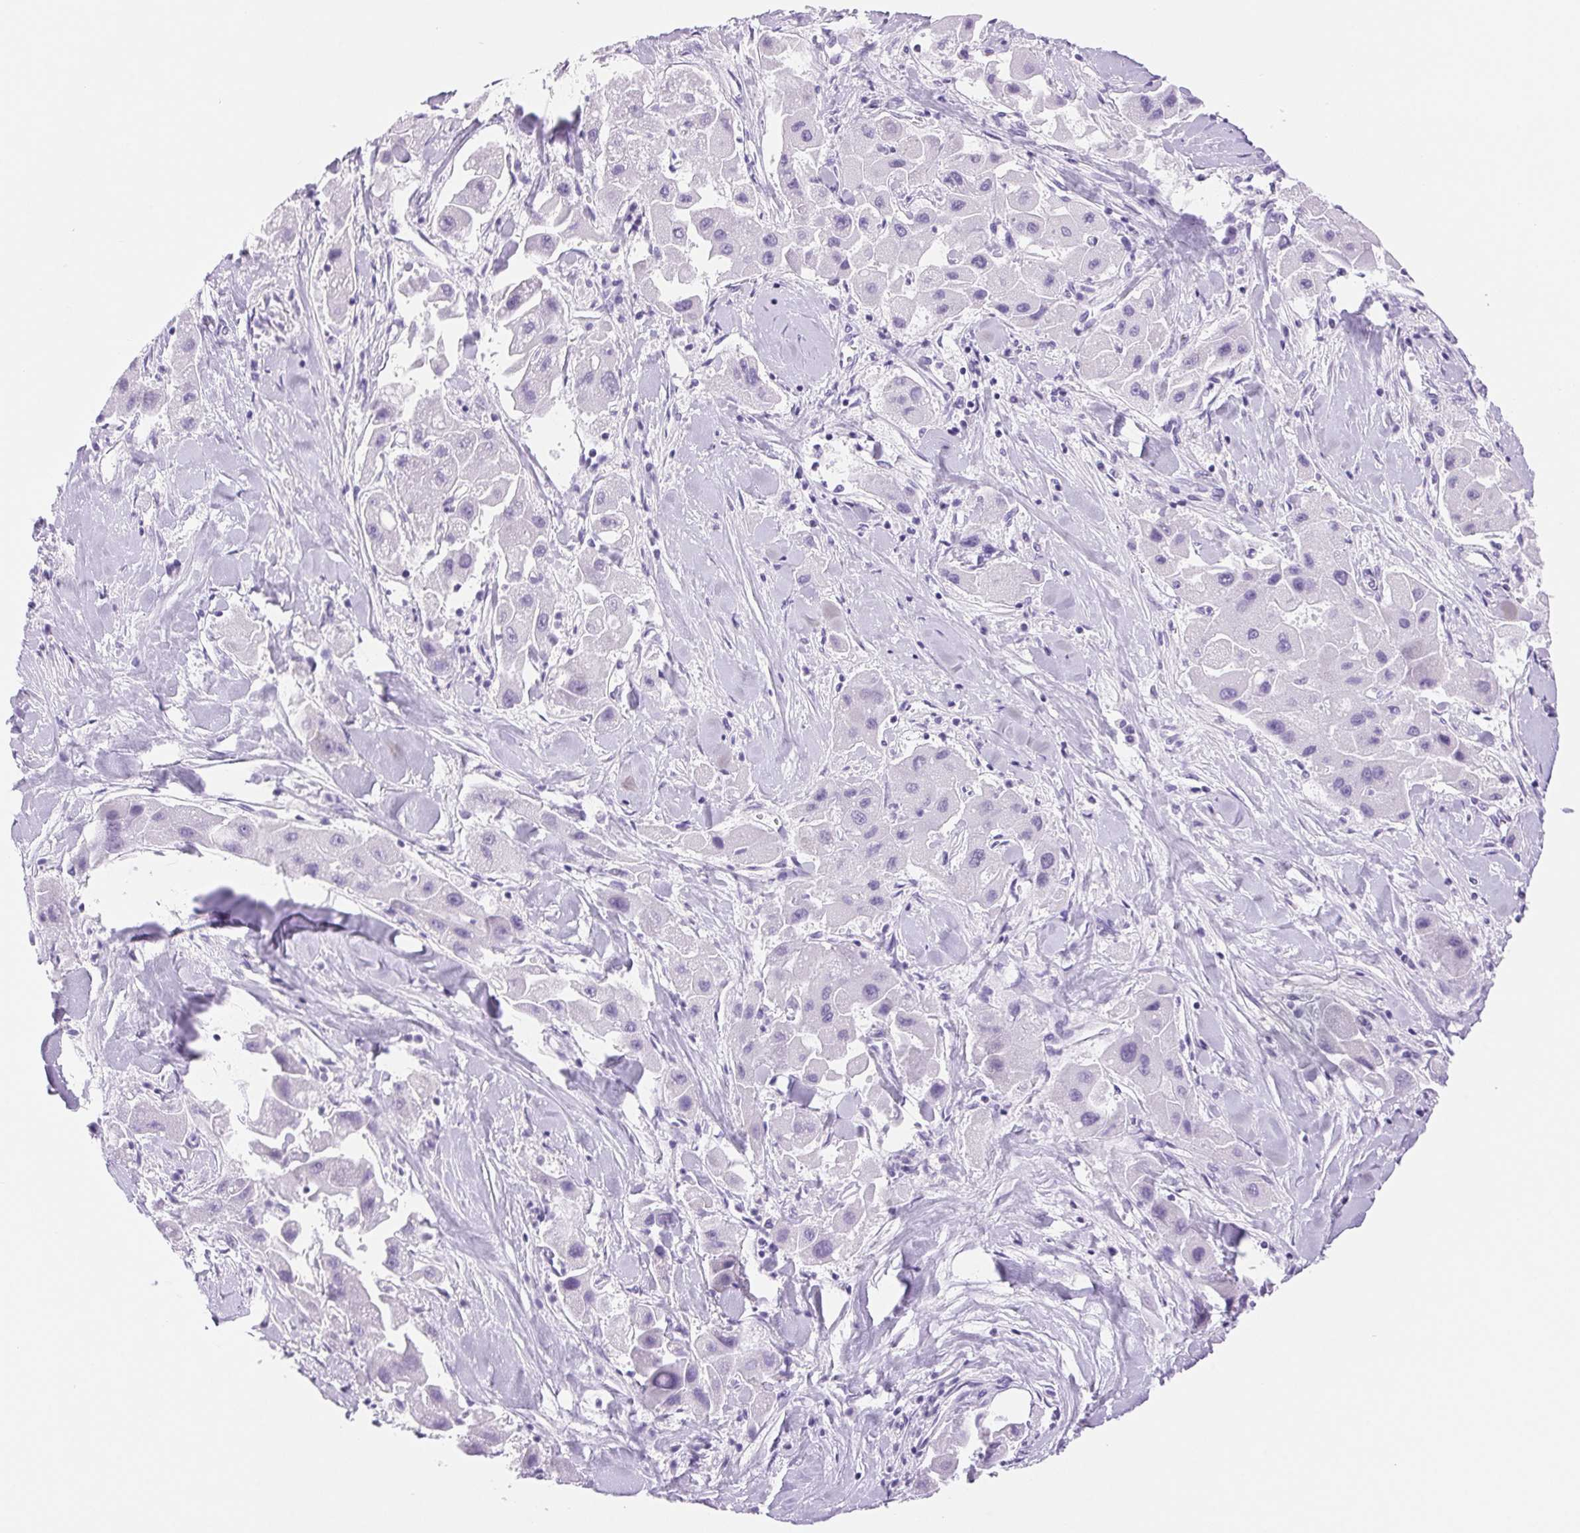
{"staining": {"intensity": "negative", "quantity": "none", "location": "none"}, "tissue": "liver cancer", "cell_type": "Tumor cells", "image_type": "cancer", "snomed": [{"axis": "morphology", "description": "Carcinoma, Hepatocellular, NOS"}, {"axis": "topography", "description": "Liver"}], "caption": "Liver cancer was stained to show a protein in brown. There is no significant expression in tumor cells.", "gene": "SERPINB3", "patient": {"sex": "male", "age": 24}}